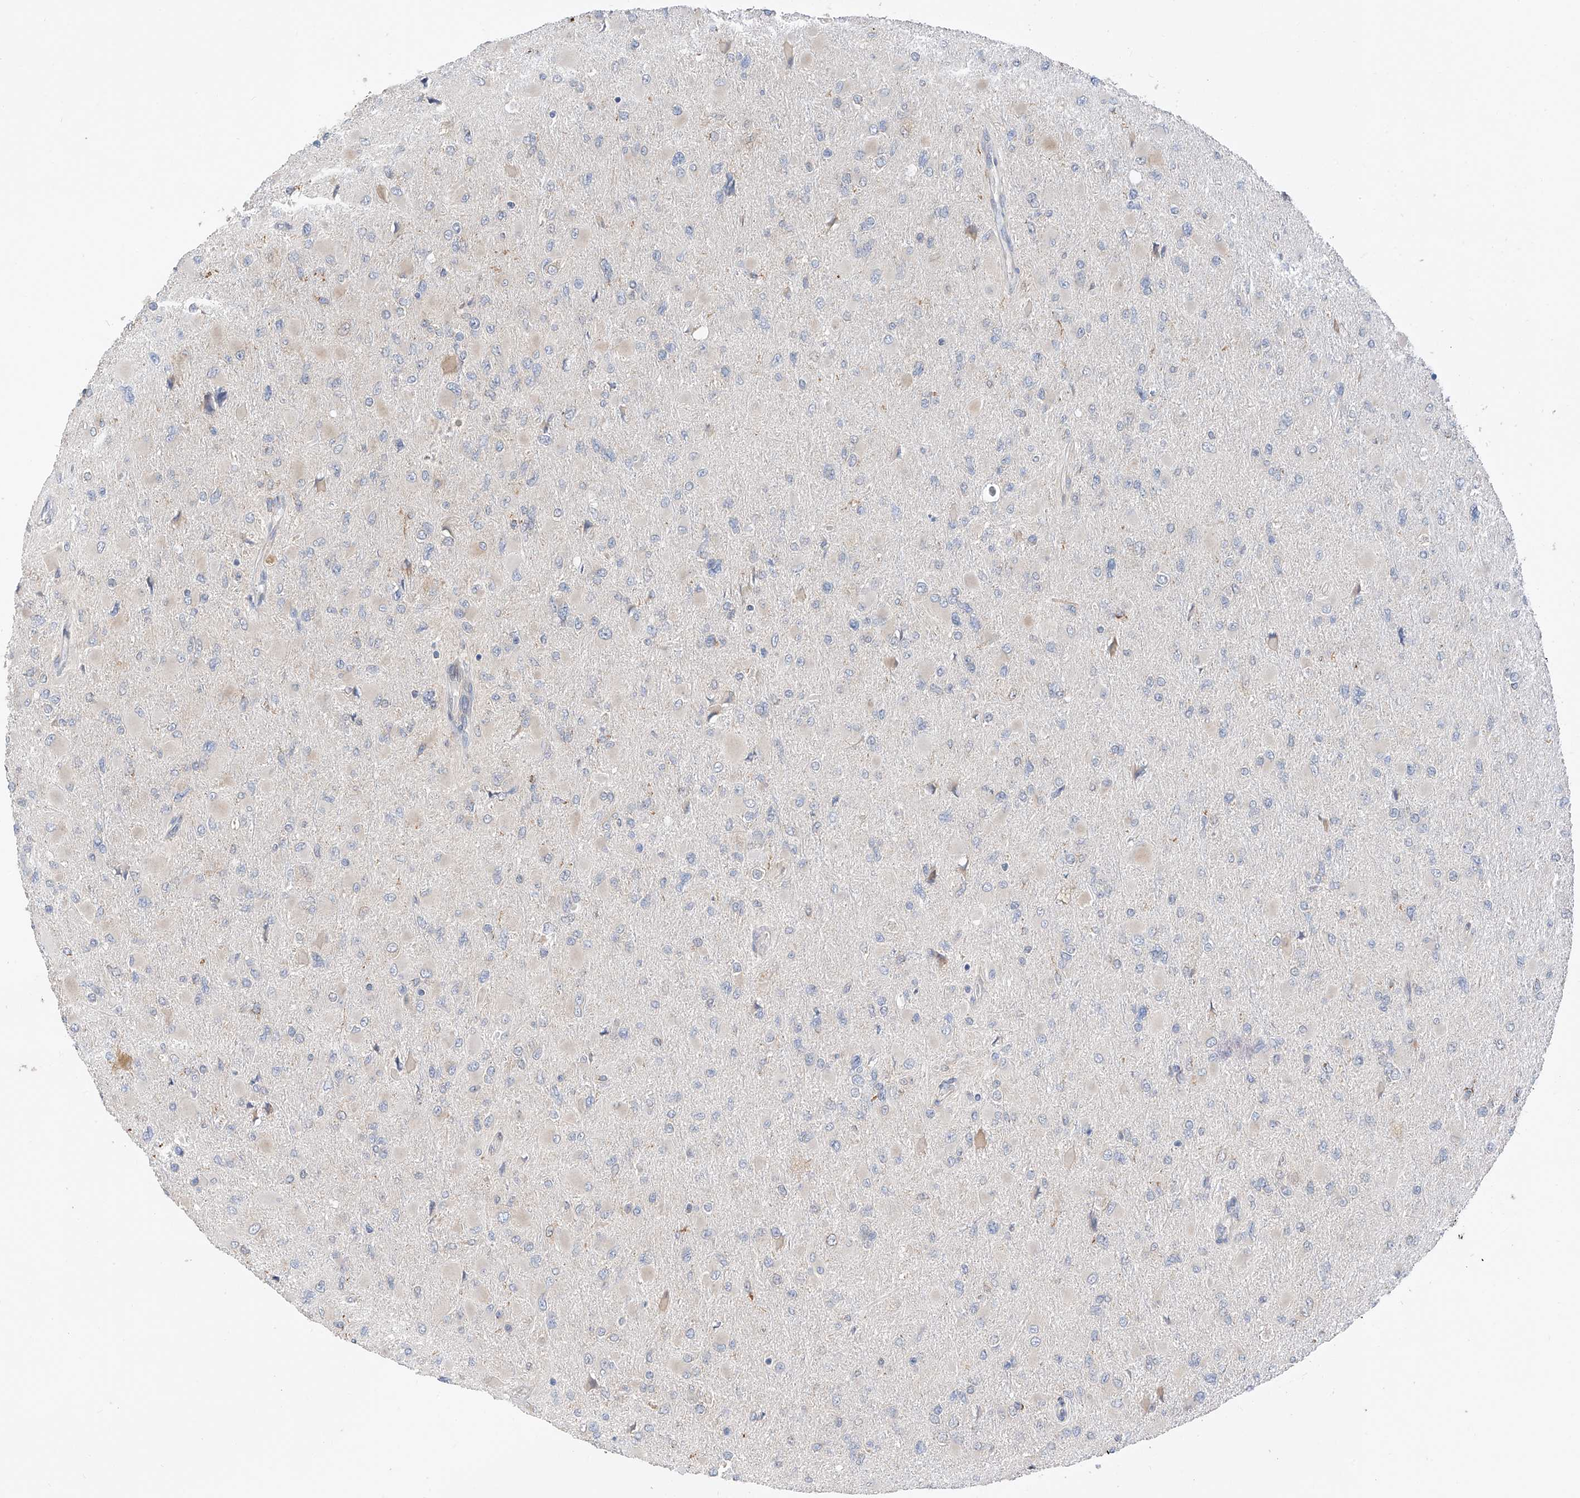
{"staining": {"intensity": "negative", "quantity": "none", "location": "none"}, "tissue": "glioma", "cell_type": "Tumor cells", "image_type": "cancer", "snomed": [{"axis": "morphology", "description": "Glioma, malignant, High grade"}, {"axis": "topography", "description": "Cerebral cortex"}], "caption": "IHC micrograph of human high-grade glioma (malignant) stained for a protein (brown), which shows no staining in tumor cells. (DAB immunohistochemistry visualized using brightfield microscopy, high magnification).", "gene": "PPA2", "patient": {"sex": "female", "age": 36}}